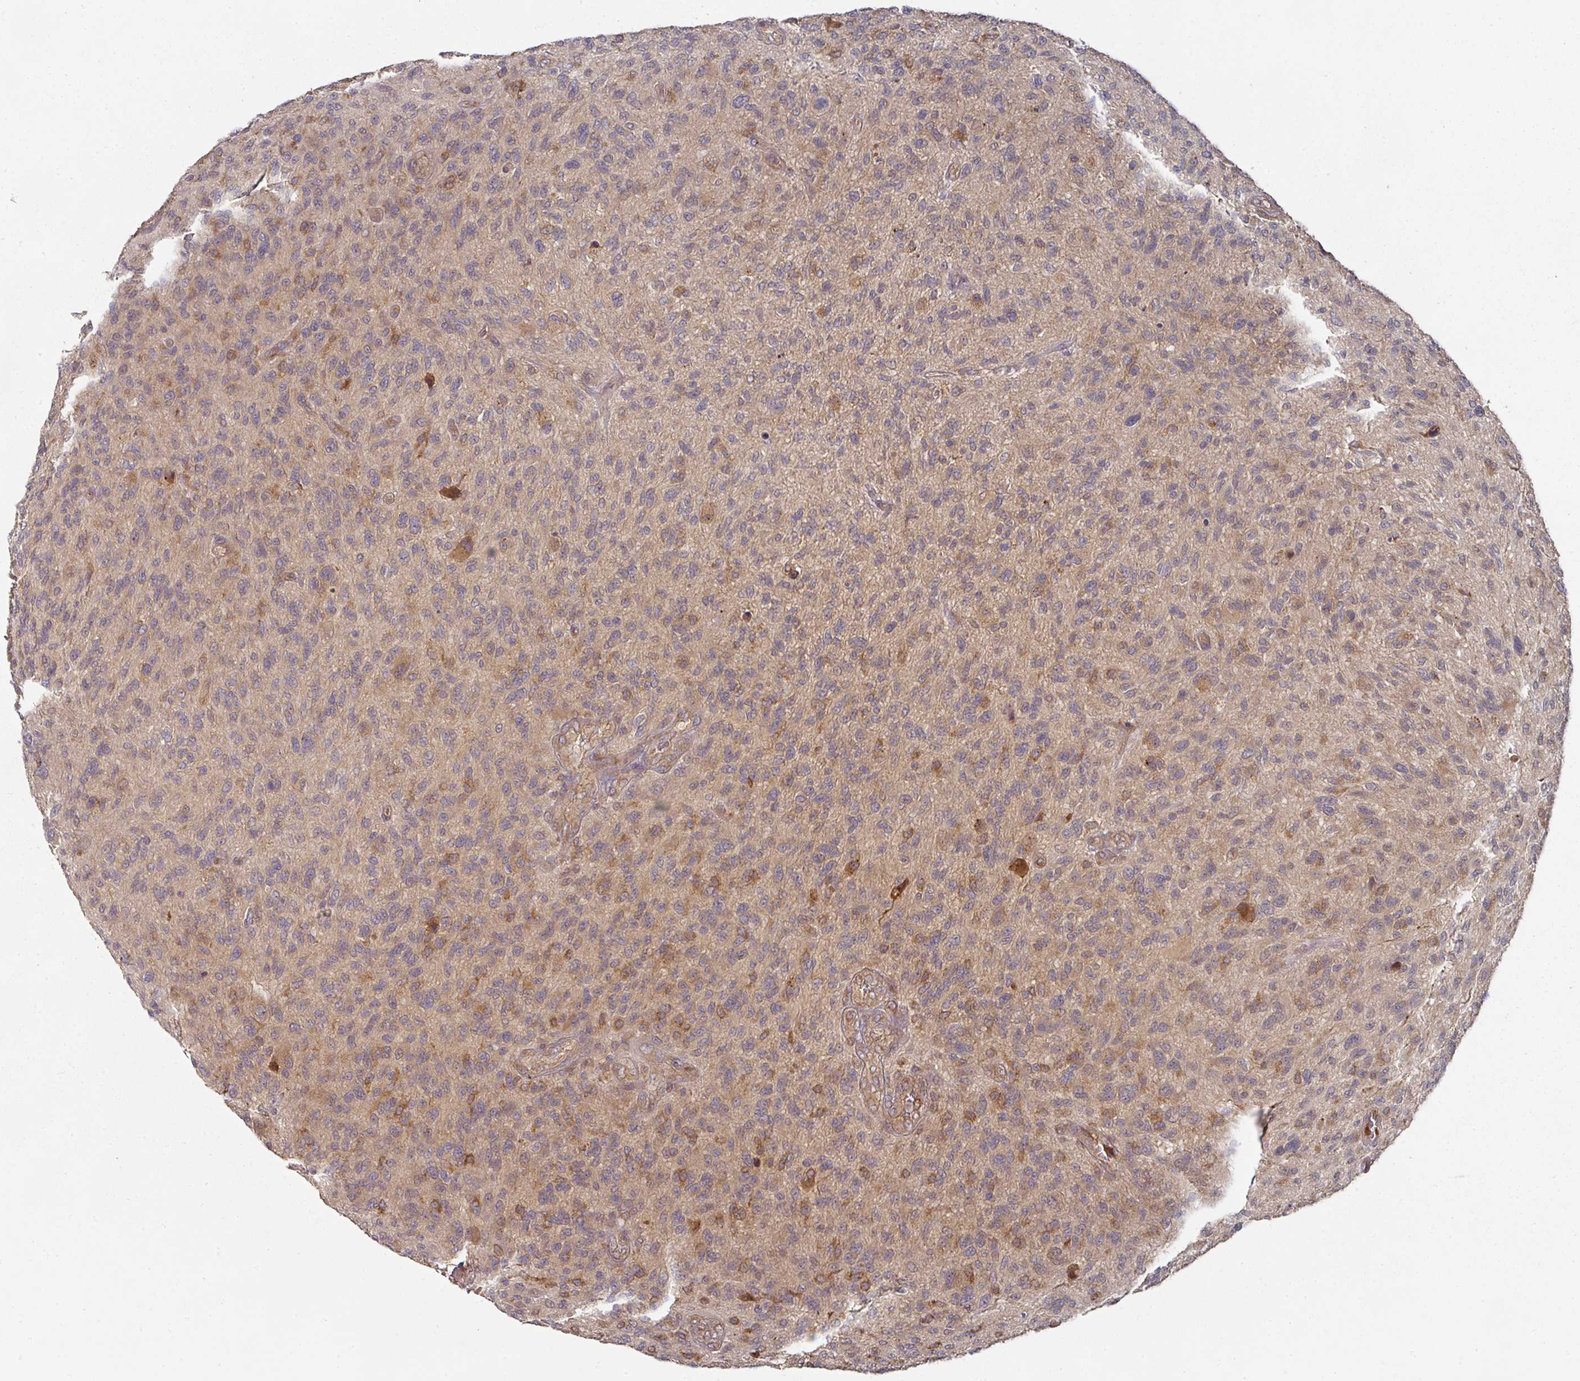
{"staining": {"intensity": "negative", "quantity": "none", "location": "none"}, "tissue": "glioma", "cell_type": "Tumor cells", "image_type": "cancer", "snomed": [{"axis": "morphology", "description": "Glioma, malignant, High grade"}, {"axis": "topography", "description": "Brain"}], "caption": "Photomicrograph shows no significant protein expression in tumor cells of malignant high-grade glioma.", "gene": "CEP95", "patient": {"sex": "male", "age": 47}}